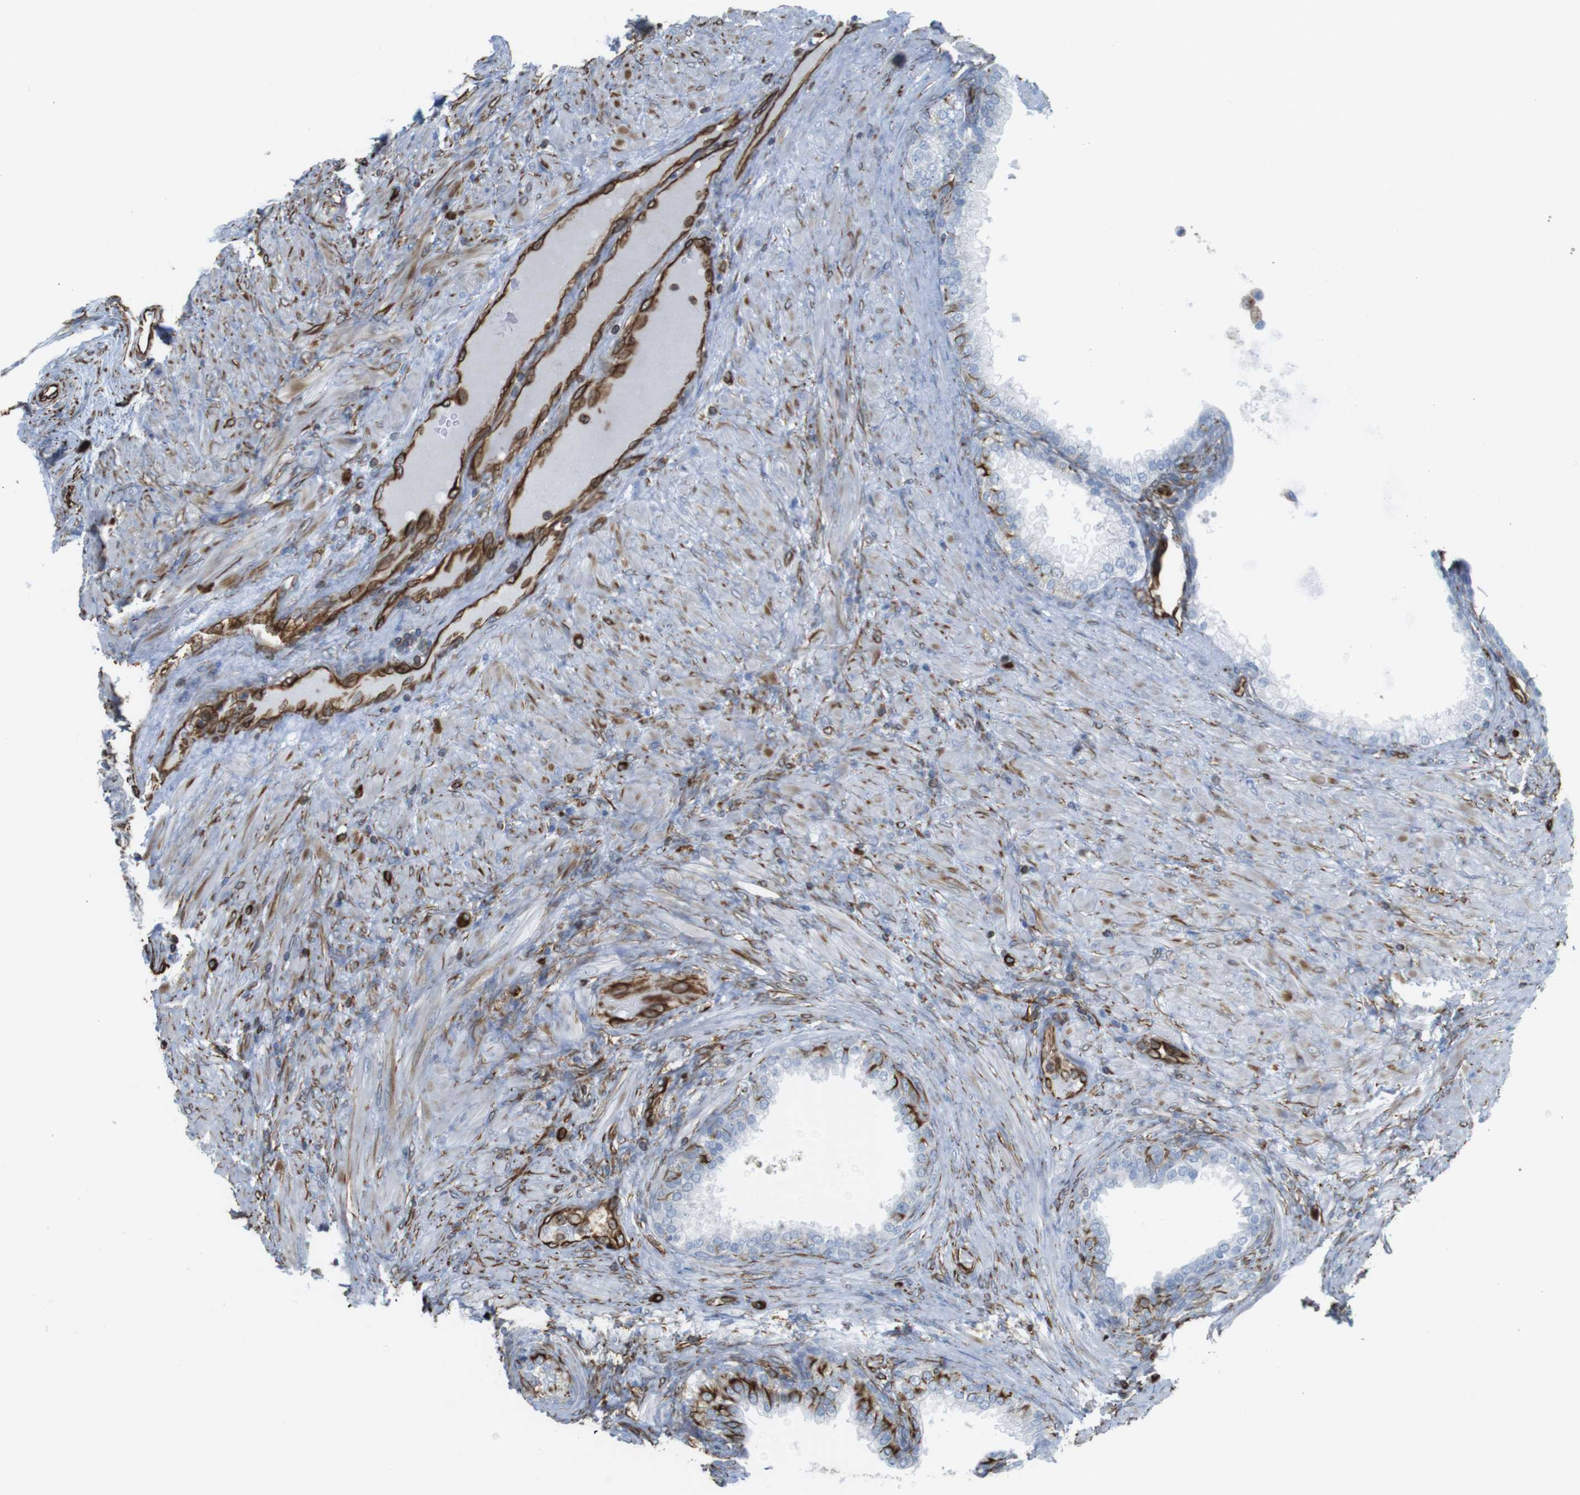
{"staining": {"intensity": "negative", "quantity": "none", "location": "none"}, "tissue": "prostate", "cell_type": "Glandular cells", "image_type": "normal", "snomed": [{"axis": "morphology", "description": "Normal tissue, NOS"}, {"axis": "topography", "description": "Prostate"}], "caption": "DAB immunohistochemical staining of benign prostate exhibits no significant positivity in glandular cells.", "gene": "RALGPS1", "patient": {"sex": "male", "age": 76}}